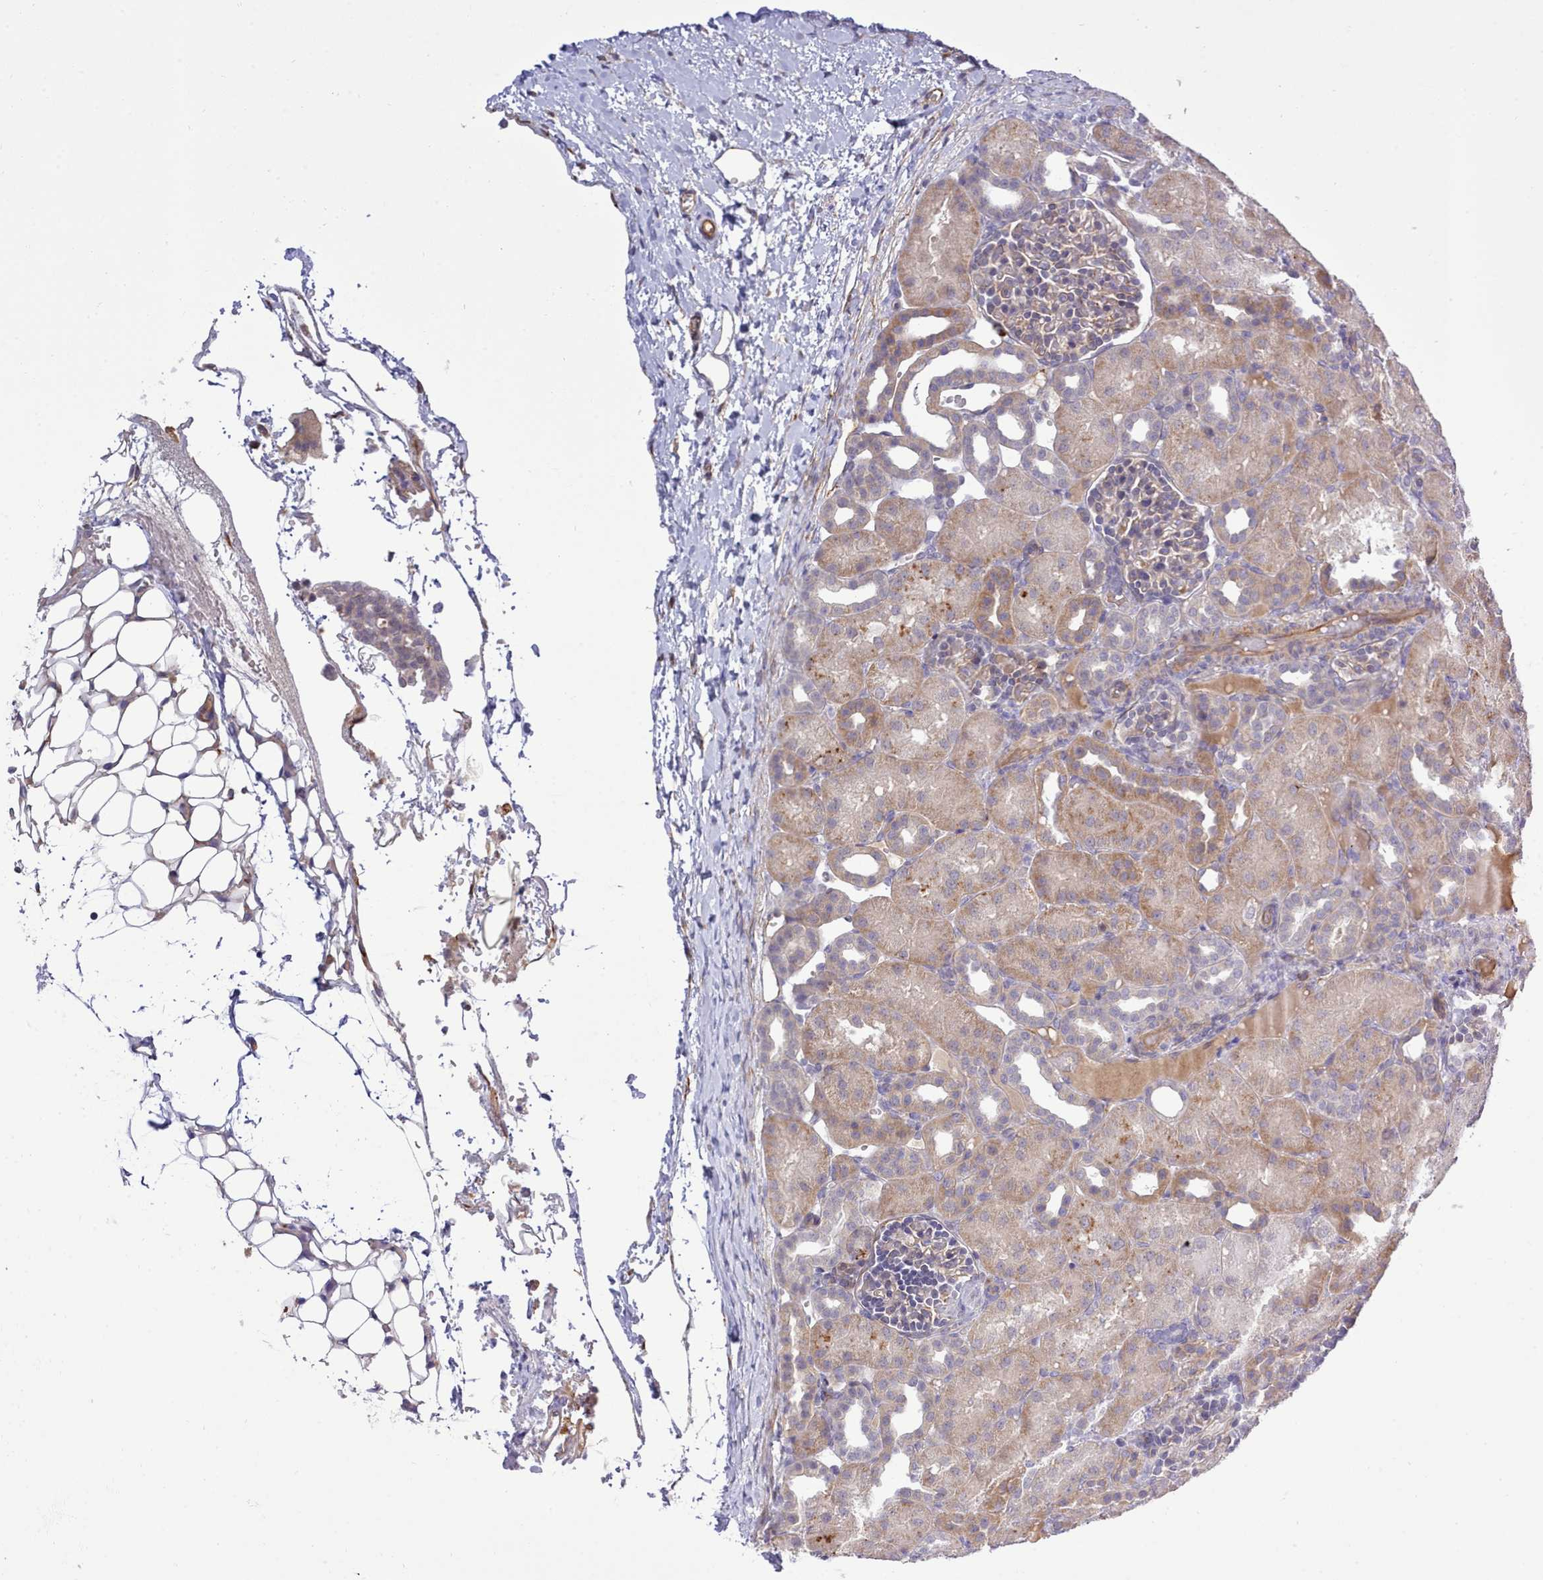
{"staining": {"intensity": "moderate", "quantity": "<25%", "location": "cytoplasmic/membranous"}, "tissue": "kidney", "cell_type": "Cells in glomeruli", "image_type": "normal", "snomed": [{"axis": "morphology", "description": "Normal tissue, NOS"}, {"axis": "topography", "description": "Kidney"}], "caption": "An immunohistochemistry (IHC) image of unremarkable tissue is shown. Protein staining in brown highlights moderate cytoplasmic/membranous positivity in kidney within cells in glomeruli. (IHC, brightfield microscopy, high magnification).", "gene": "ZC3H13", "patient": {"sex": "male", "age": 1}}